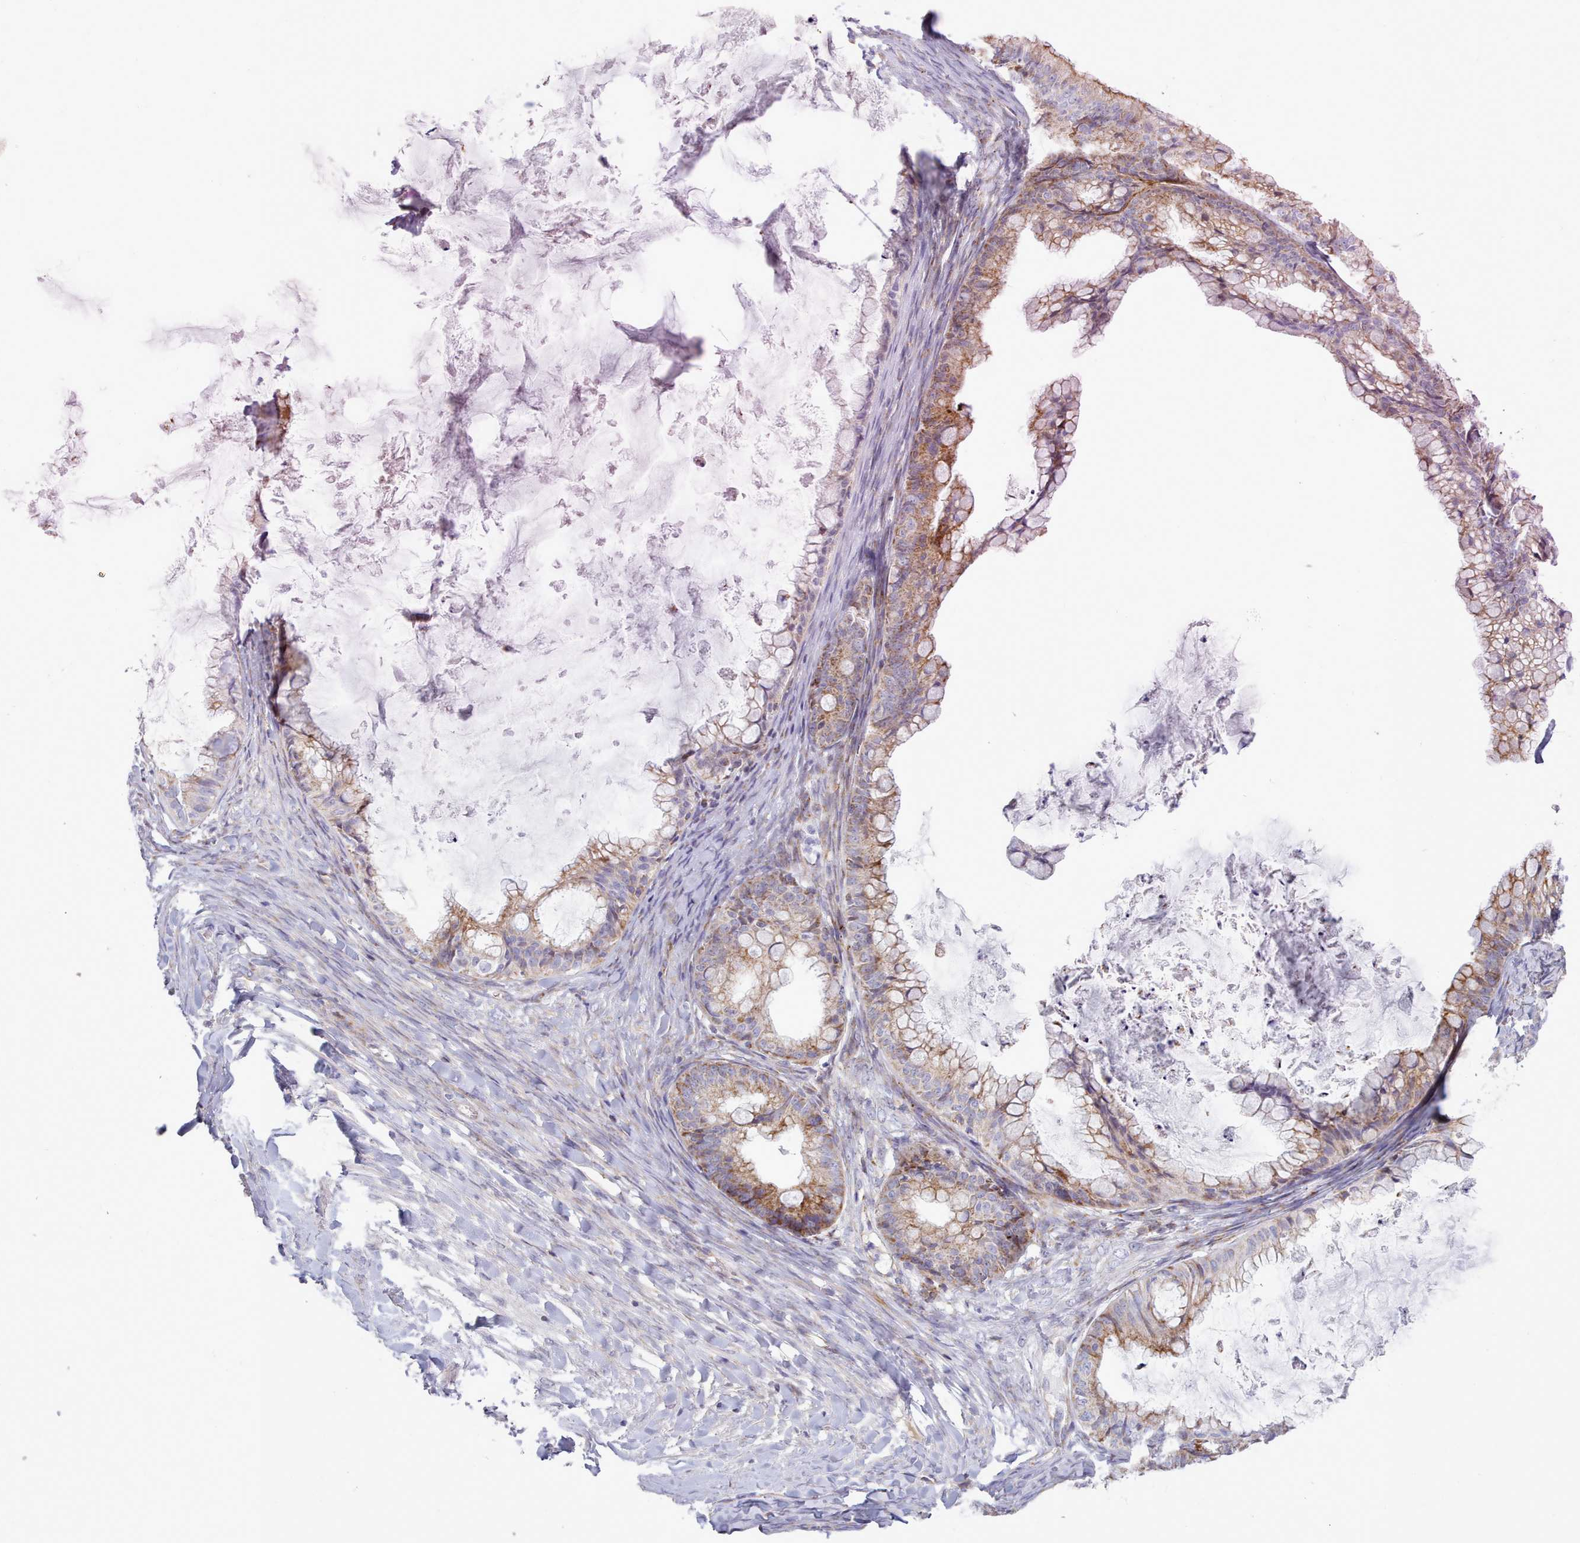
{"staining": {"intensity": "moderate", "quantity": ">75%", "location": "cytoplasmic/membranous"}, "tissue": "ovarian cancer", "cell_type": "Tumor cells", "image_type": "cancer", "snomed": [{"axis": "morphology", "description": "Cystadenocarcinoma, mucinous, NOS"}, {"axis": "topography", "description": "Ovary"}], "caption": "Tumor cells demonstrate moderate cytoplasmic/membranous positivity in about >75% of cells in ovarian cancer (mucinous cystadenocarcinoma). The protein is shown in brown color, while the nuclei are stained blue.", "gene": "MRPL21", "patient": {"sex": "female", "age": 35}}